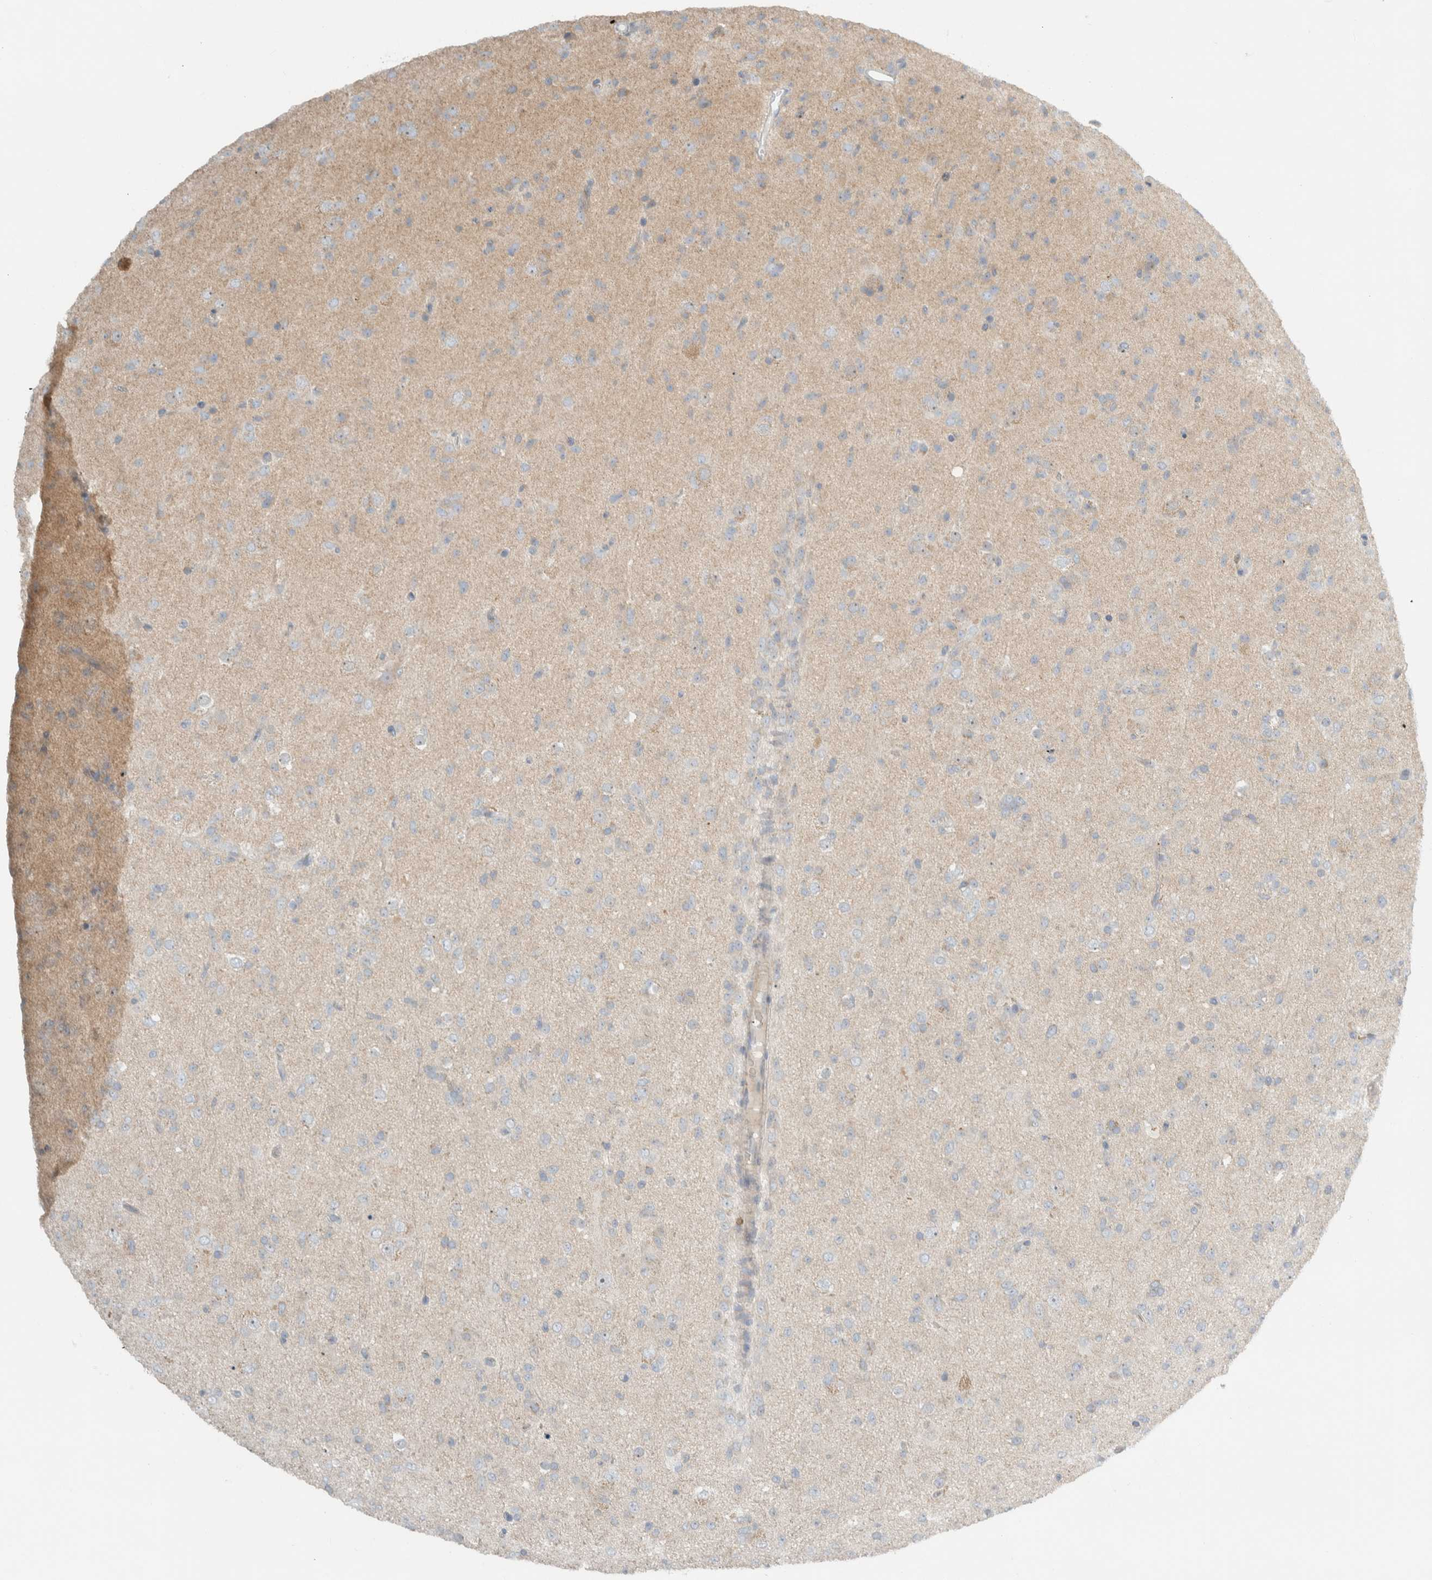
{"staining": {"intensity": "weak", "quantity": "<25%", "location": "cytoplasmic/membranous"}, "tissue": "glioma", "cell_type": "Tumor cells", "image_type": "cancer", "snomed": [{"axis": "morphology", "description": "Glioma, malignant, Low grade"}, {"axis": "topography", "description": "Brain"}], "caption": "Tumor cells are negative for protein expression in human low-grade glioma (malignant).", "gene": "HGS", "patient": {"sex": "male", "age": 65}}